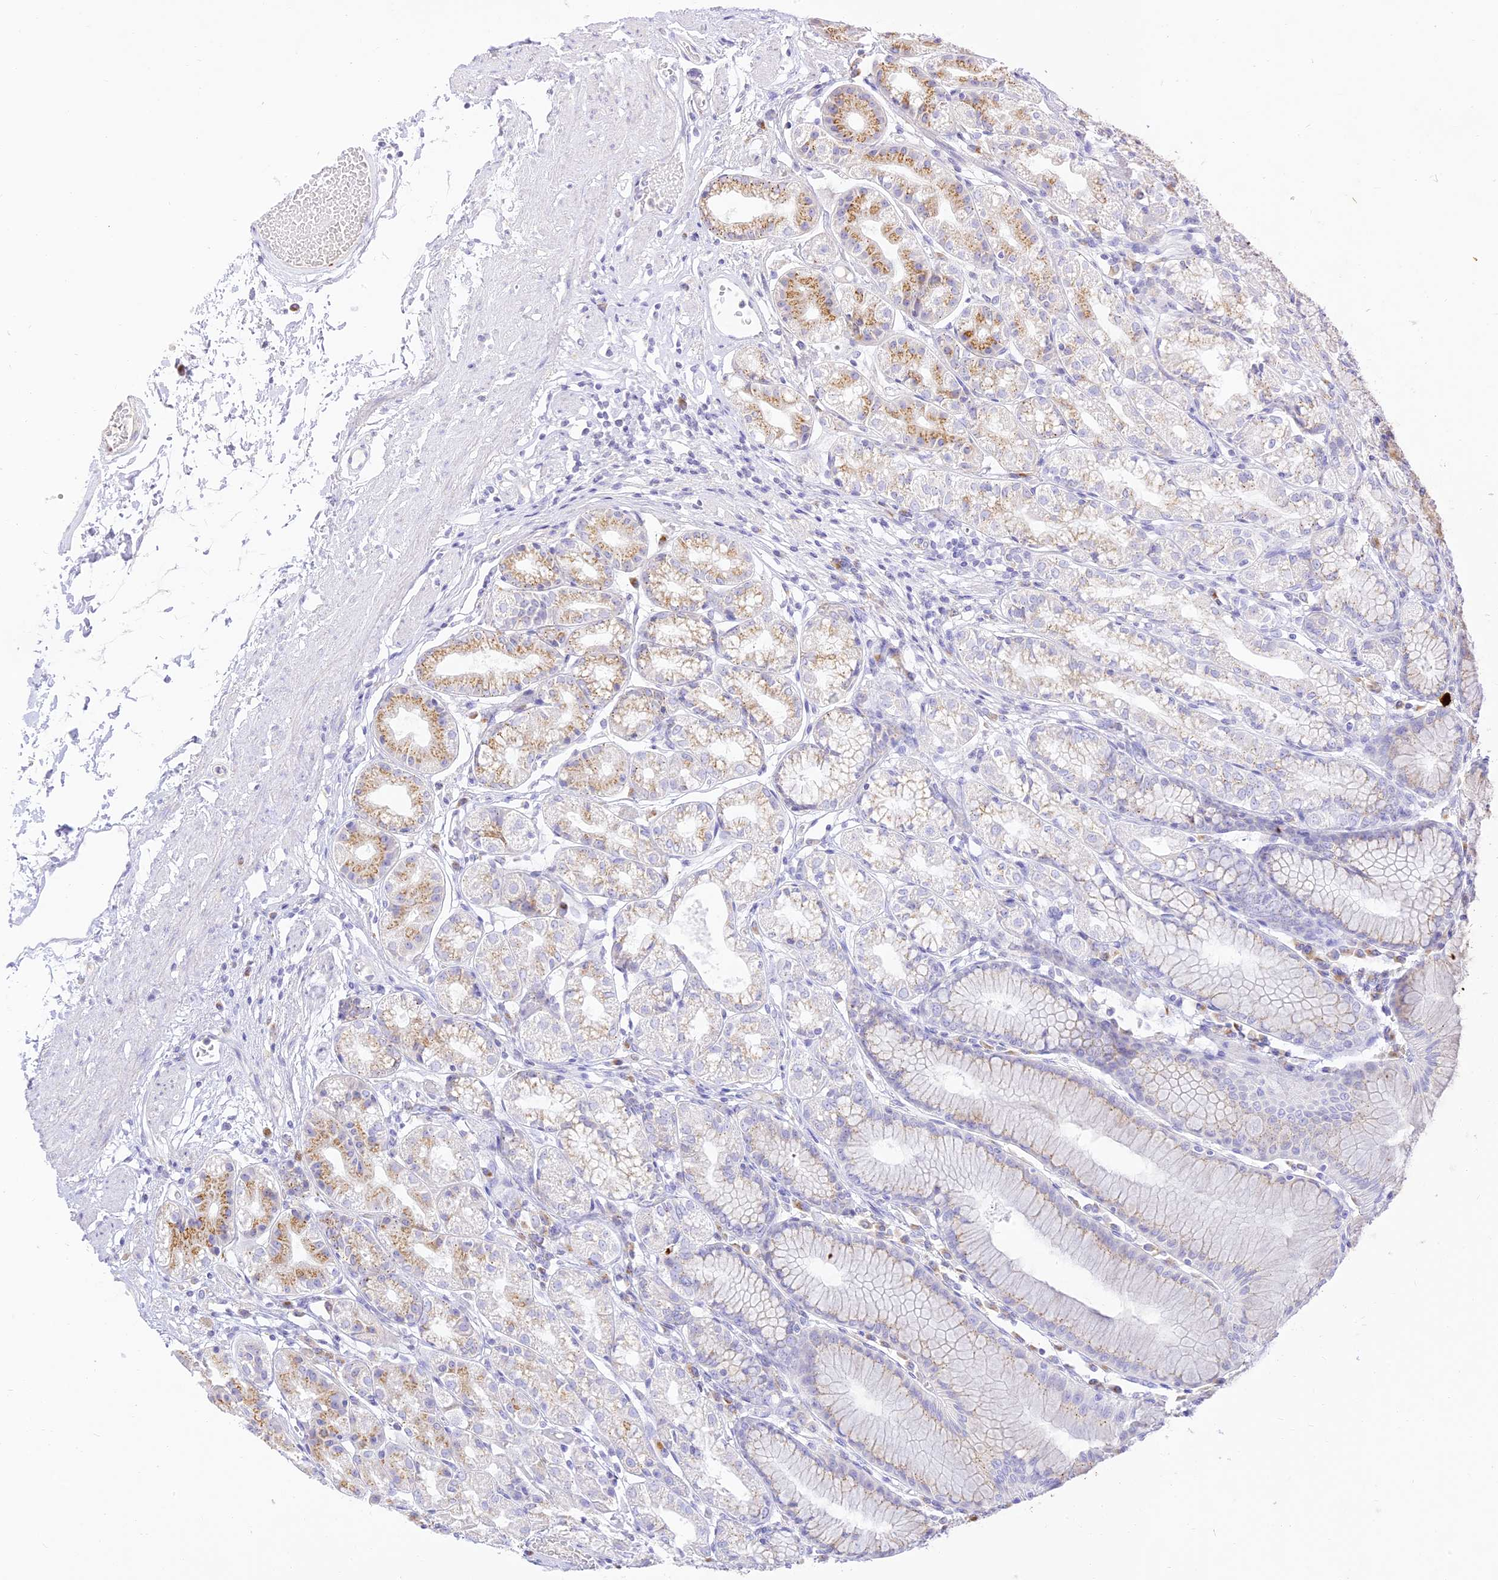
{"staining": {"intensity": "moderate", "quantity": "25%-75%", "location": "cytoplasmic/membranous"}, "tissue": "stomach", "cell_type": "Glandular cells", "image_type": "normal", "snomed": [{"axis": "morphology", "description": "Normal tissue, NOS"}, {"axis": "topography", "description": "Stomach"}], "caption": "Immunohistochemical staining of normal stomach shows medium levels of moderate cytoplasmic/membranous staining in approximately 25%-75% of glandular cells.", "gene": "SEC13", "patient": {"sex": "female", "age": 57}}